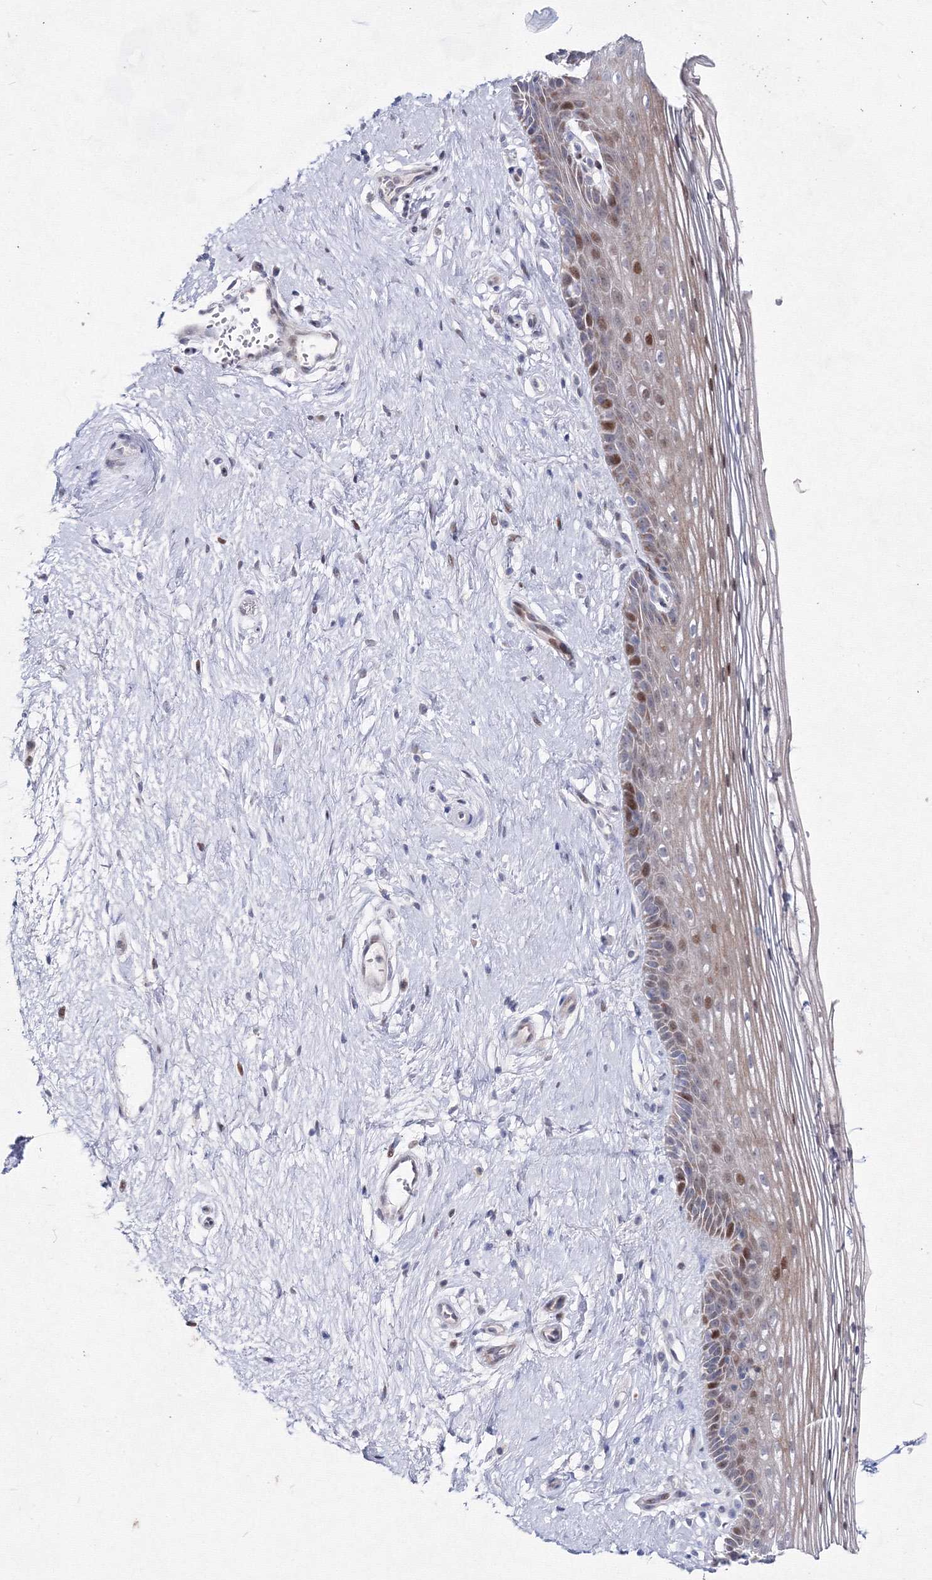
{"staining": {"intensity": "moderate", "quantity": "<25%", "location": "nuclear"}, "tissue": "vagina", "cell_type": "Squamous epithelial cells", "image_type": "normal", "snomed": [{"axis": "morphology", "description": "Normal tissue, NOS"}, {"axis": "topography", "description": "Vagina"}], "caption": "Protein expression analysis of normal vagina exhibits moderate nuclear expression in about <25% of squamous epithelial cells. (DAB IHC with brightfield microscopy, high magnification).", "gene": "SMIM29", "patient": {"sex": "female", "age": 46}}